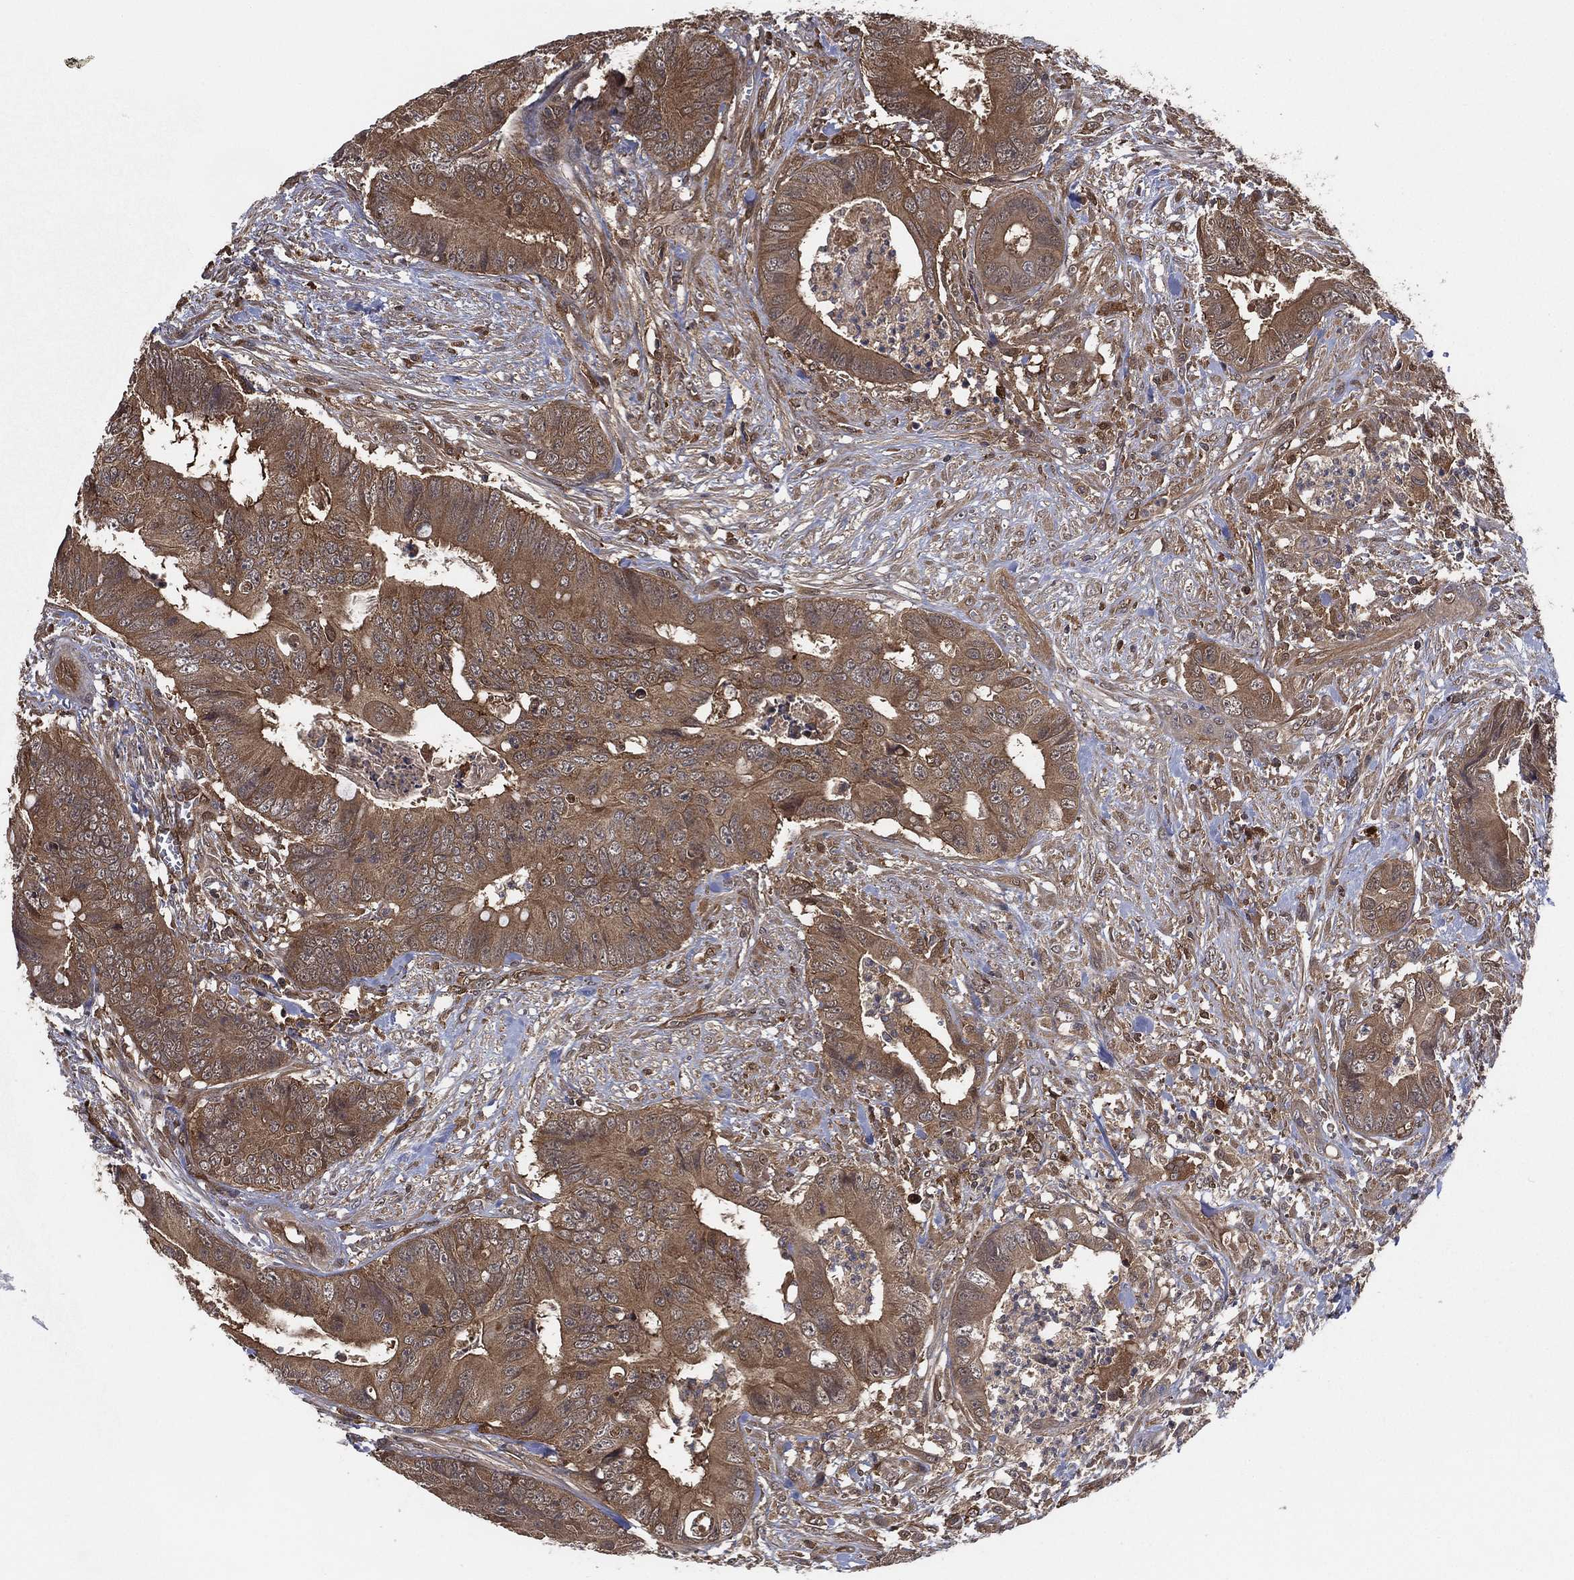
{"staining": {"intensity": "moderate", "quantity": ">75%", "location": "cytoplasmic/membranous"}, "tissue": "colorectal cancer", "cell_type": "Tumor cells", "image_type": "cancer", "snomed": [{"axis": "morphology", "description": "Adenocarcinoma, NOS"}, {"axis": "topography", "description": "Colon"}], "caption": "Tumor cells display moderate cytoplasmic/membranous expression in approximately >75% of cells in colorectal cancer (adenocarcinoma).", "gene": "PSMG4", "patient": {"sex": "male", "age": 84}}